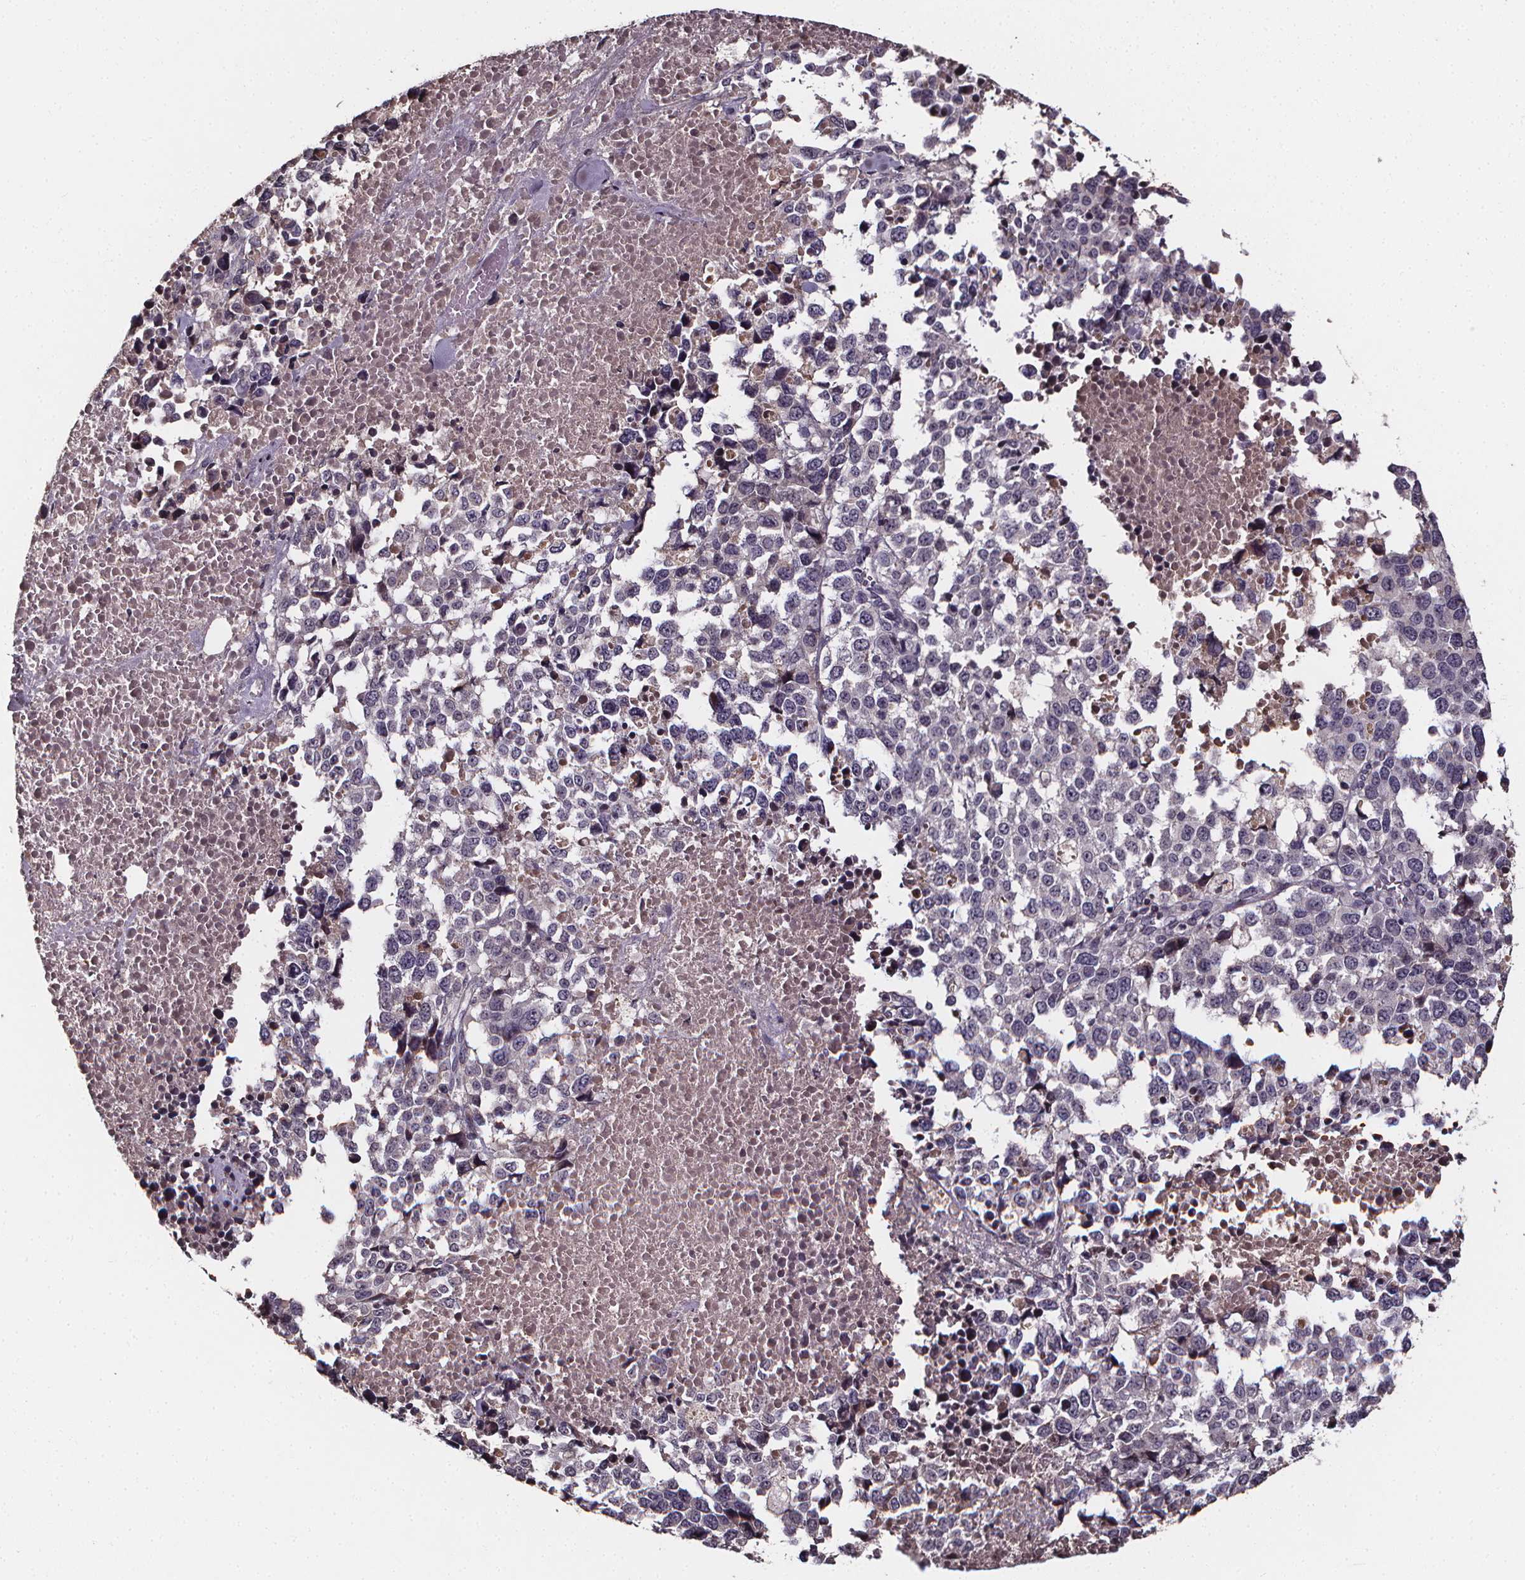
{"staining": {"intensity": "negative", "quantity": "none", "location": "none"}, "tissue": "melanoma", "cell_type": "Tumor cells", "image_type": "cancer", "snomed": [{"axis": "morphology", "description": "Malignant melanoma, Metastatic site"}, {"axis": "topography", "description": "Skin"}], "caption": "Tumor cells show no significant protein staining in malignant melanoma (metastatic site).", "gene": "SPAG8", "patient": {"sex": "male", "age": 84}}